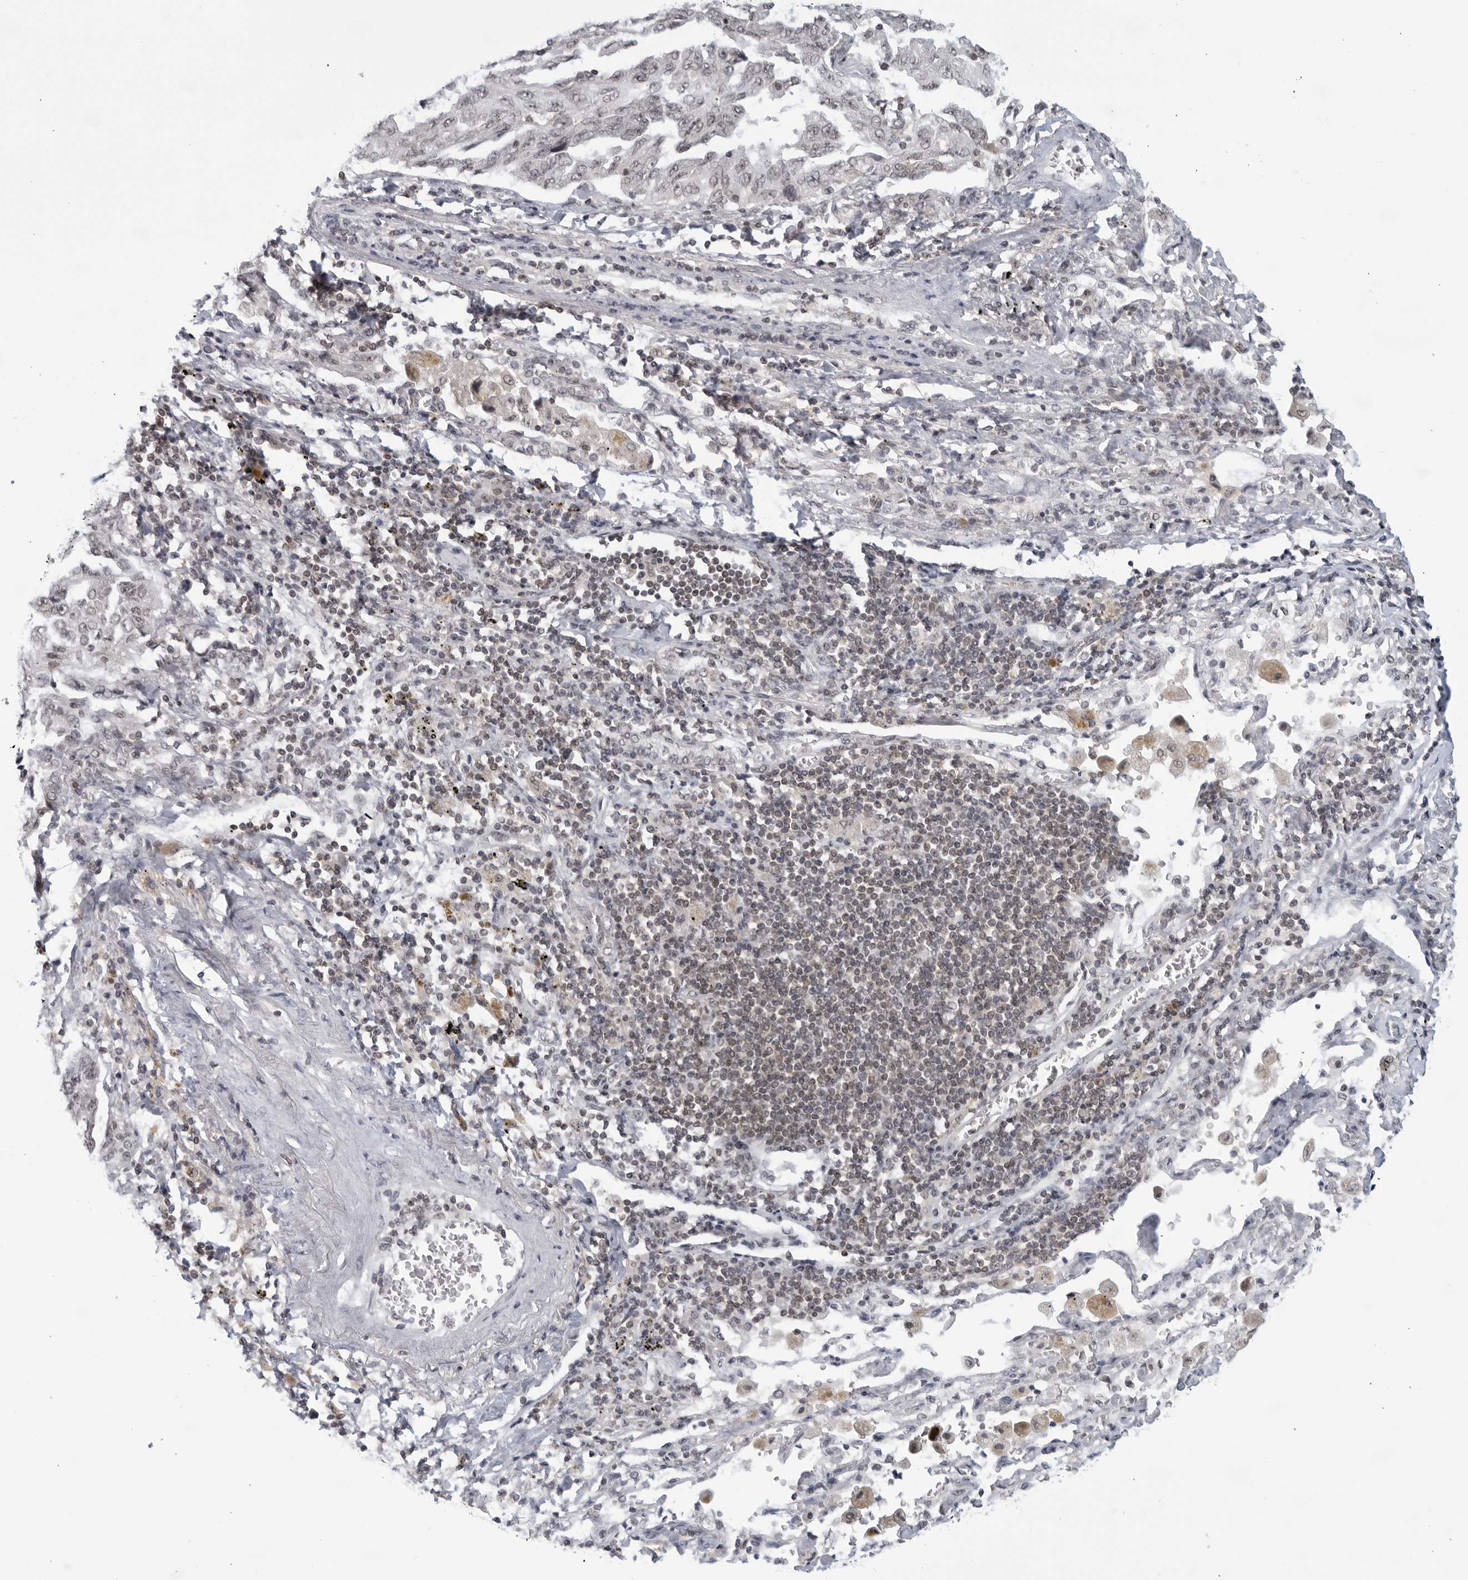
{"staining": {"intensity": "weak", "quantity": "<25%", "location": "nuclear"}, "tissue": "lung cancer", "cell_type": "Tumor cells", "image_type": "cancer", "snomed": [{"axis": "morphology", "description": "Adenocarcinoma, NOS"}, {"axis": "topography", "description": "Lung"}], "caption": "There is no significant staining in tumor cells of adenocarcinoma (lung).", "gene": "CC2D1B", "patient": {"sex": "female", "age": 51}}